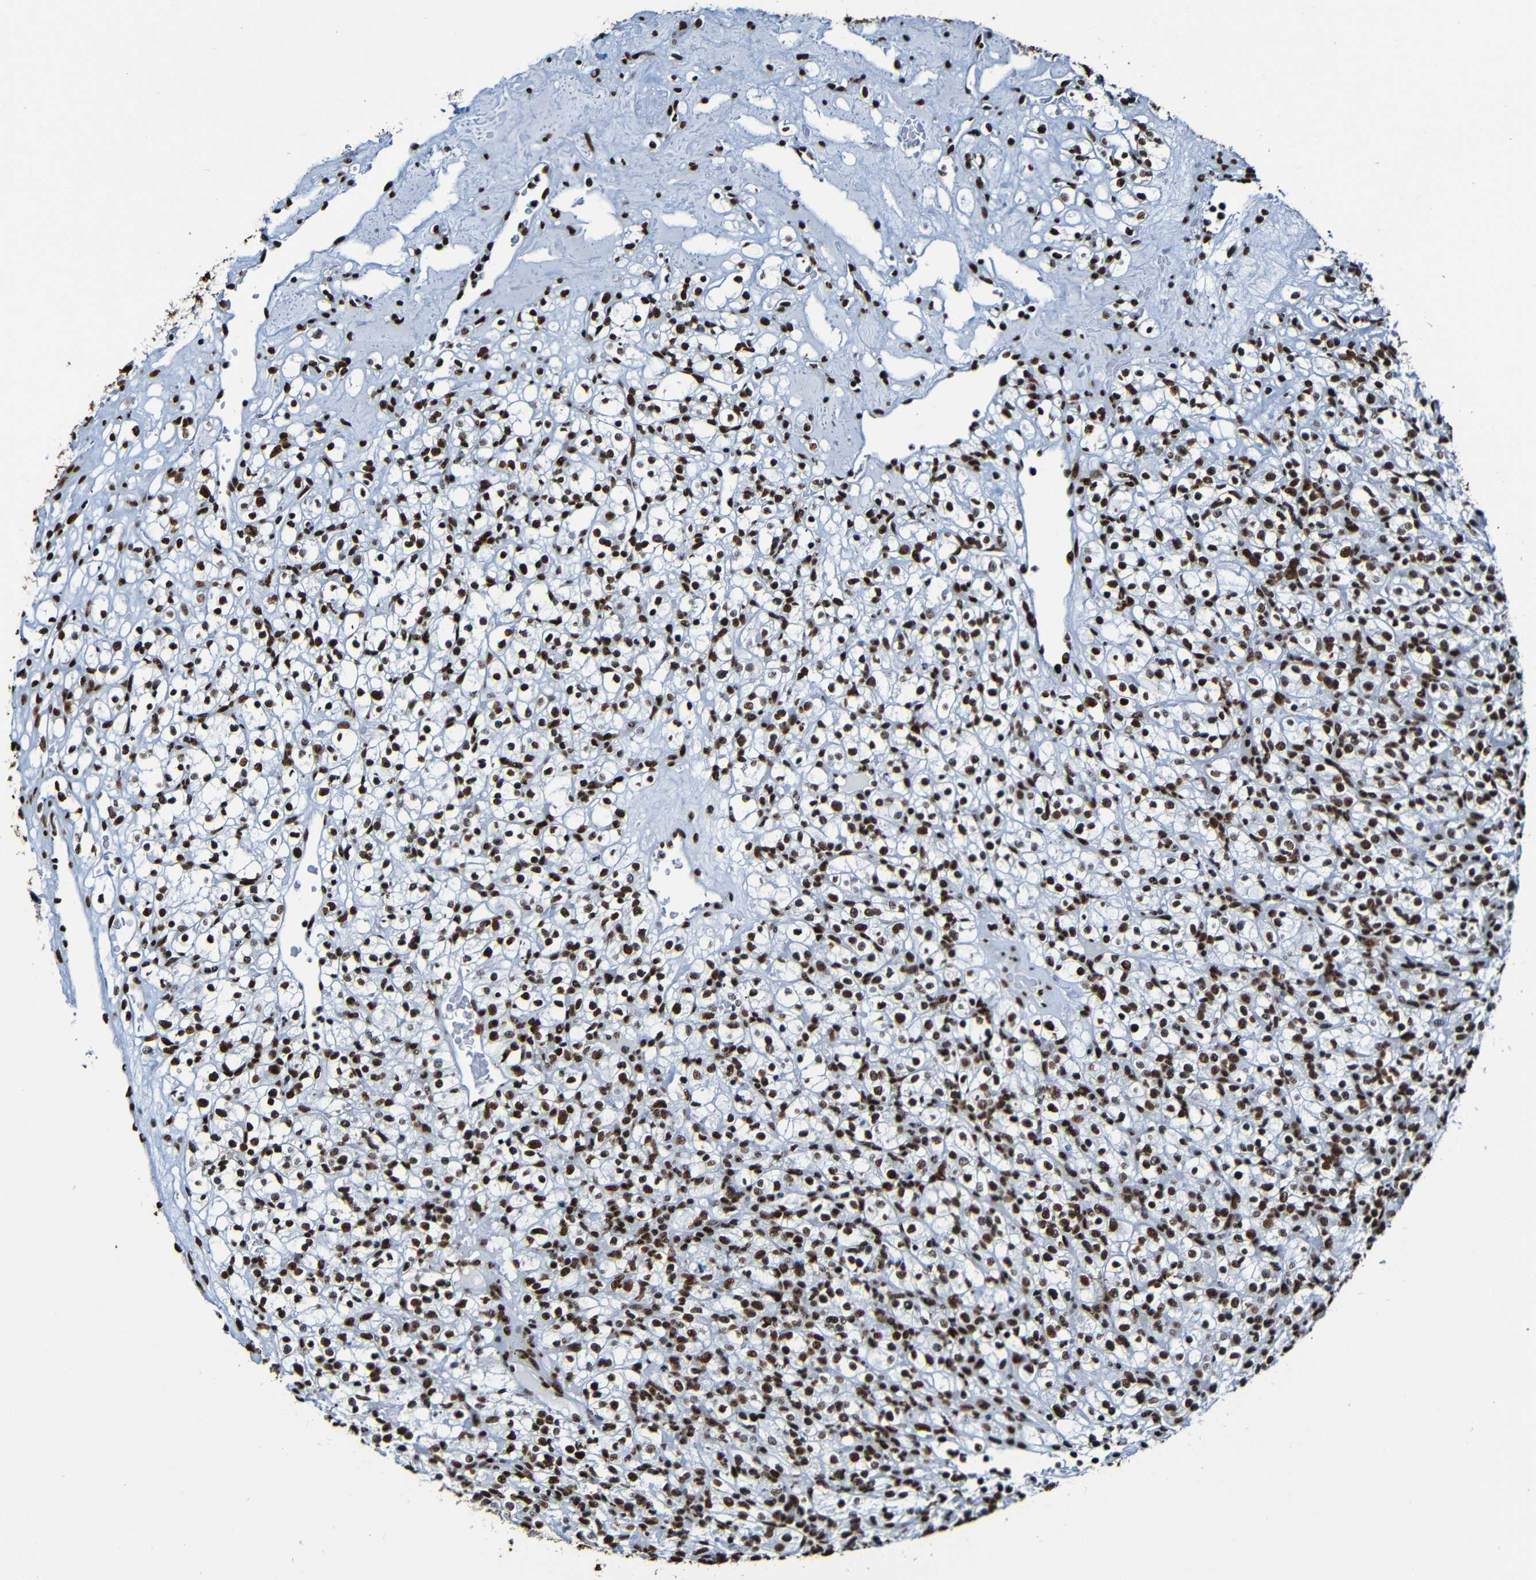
{"staining": {"intensity": "strong", "quantity": ">75%", "location": "nuclear"}, "tissue": "renal cancer", "cell_type": "Tumor cells", "image_type": "cancer", "snomed": [{"axis": "morphology", "description": "Normal tissue, NOS"}, {"axis": "morphology", "description": "Adenocarcinoma, NOS"}, {"axis": "topography", "description": "Kidney"}], "caption": "An image showing strong nuclear staining in approximately >75% of tumor cells in renal cancer, as visualized by brown immunohistochemical staining.", "gene": "SRSF3", "patient": {"sex": "female", "age": 72}}